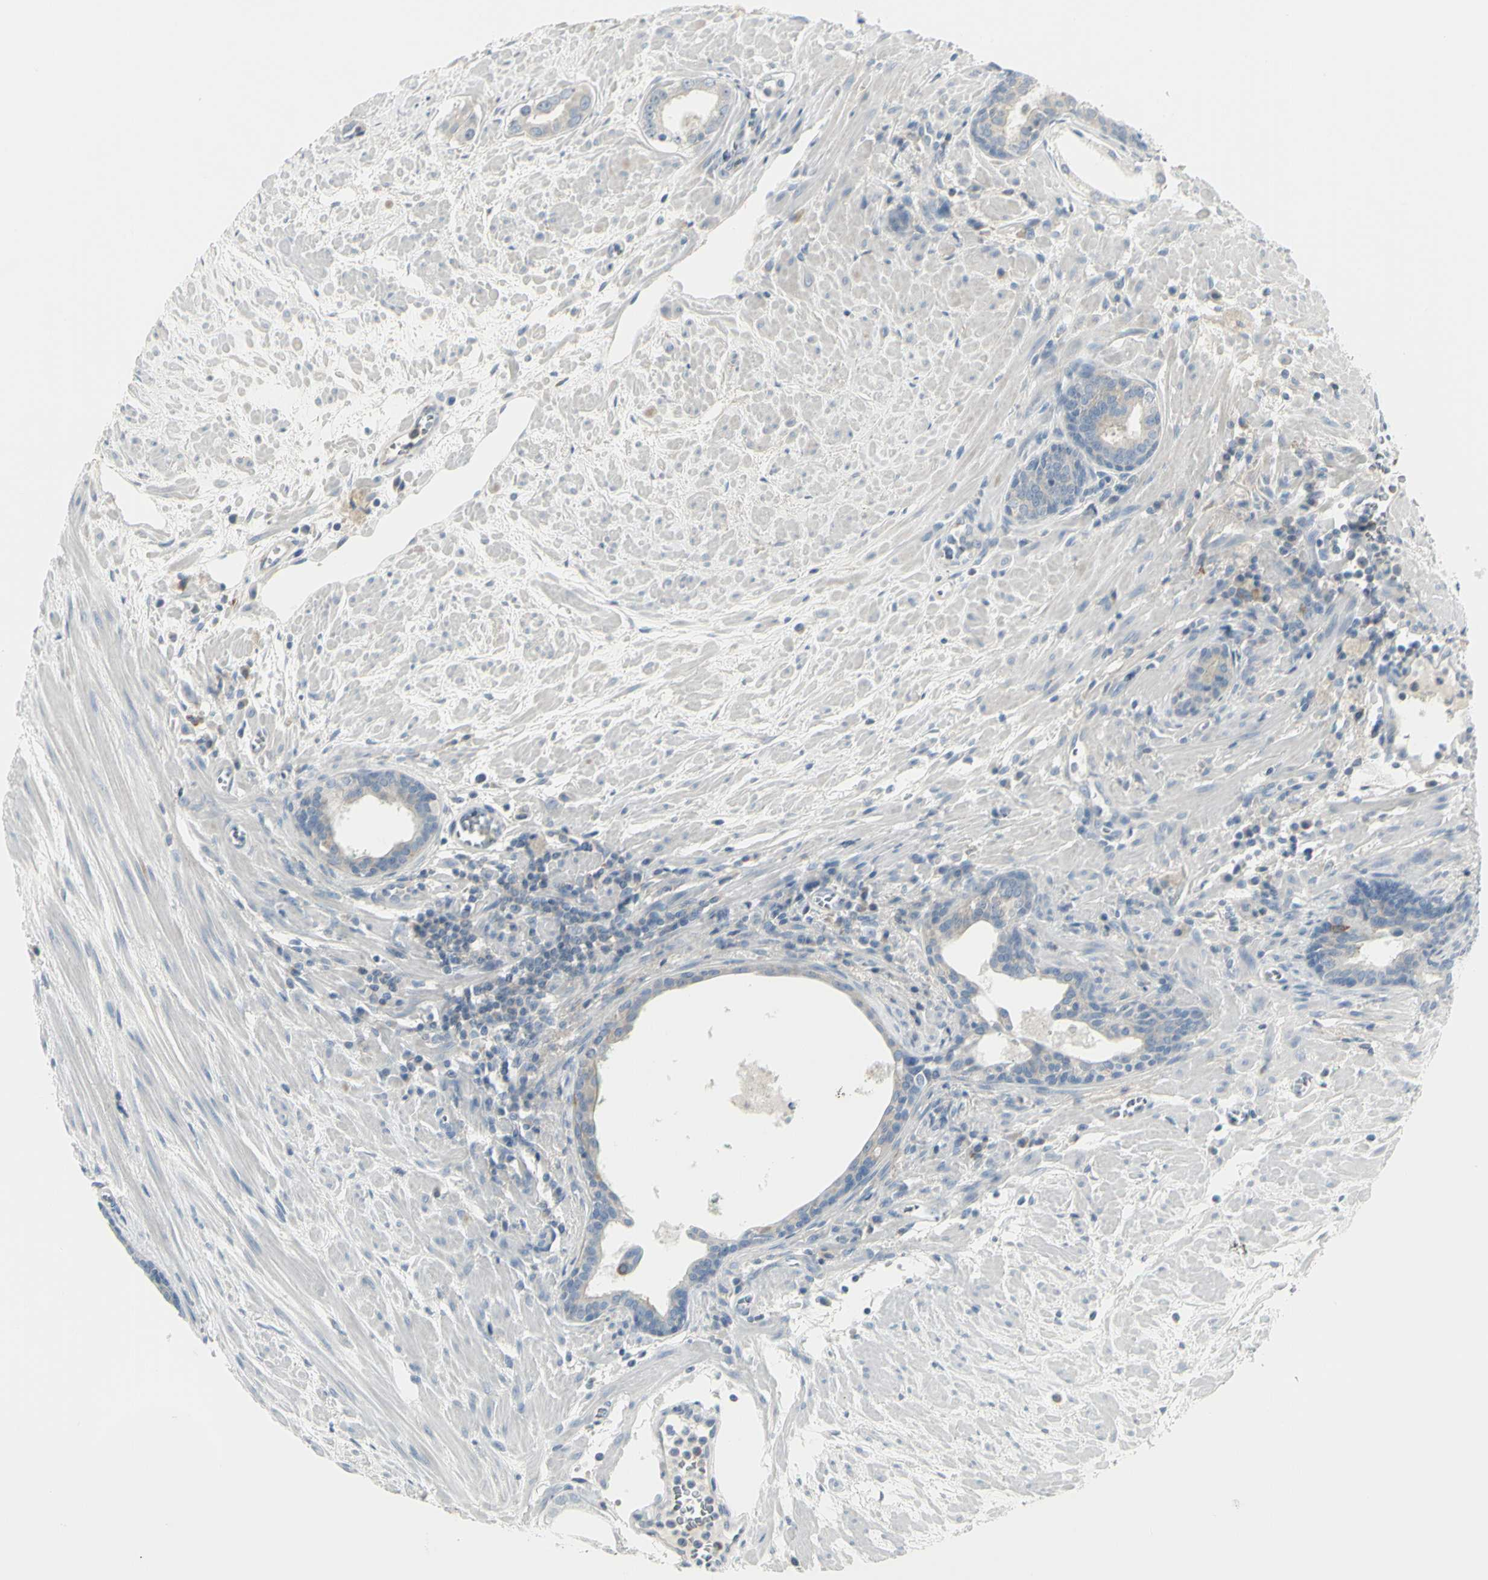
{"staining": {"intensity": "moderate", "quantity": "<25%", "location": "cytoplasmic/membranous"}, "tissue": "prostate cancer", "cell_type": "Tumor cells", "image_type": "cancer", "snomed": [{"axis": "morphology", "description": "Adenocarcinoma, Low grade"}, {"axis": "topography", "description": "Prostate"}], "caption": "A histopathology image of human prostate cancer stained for a protein shows moderate cytoplasmic/membranous brown staining in tumor cells.", "gene": "CCNB2", "patient": {"sex": "male", "age": 57}}